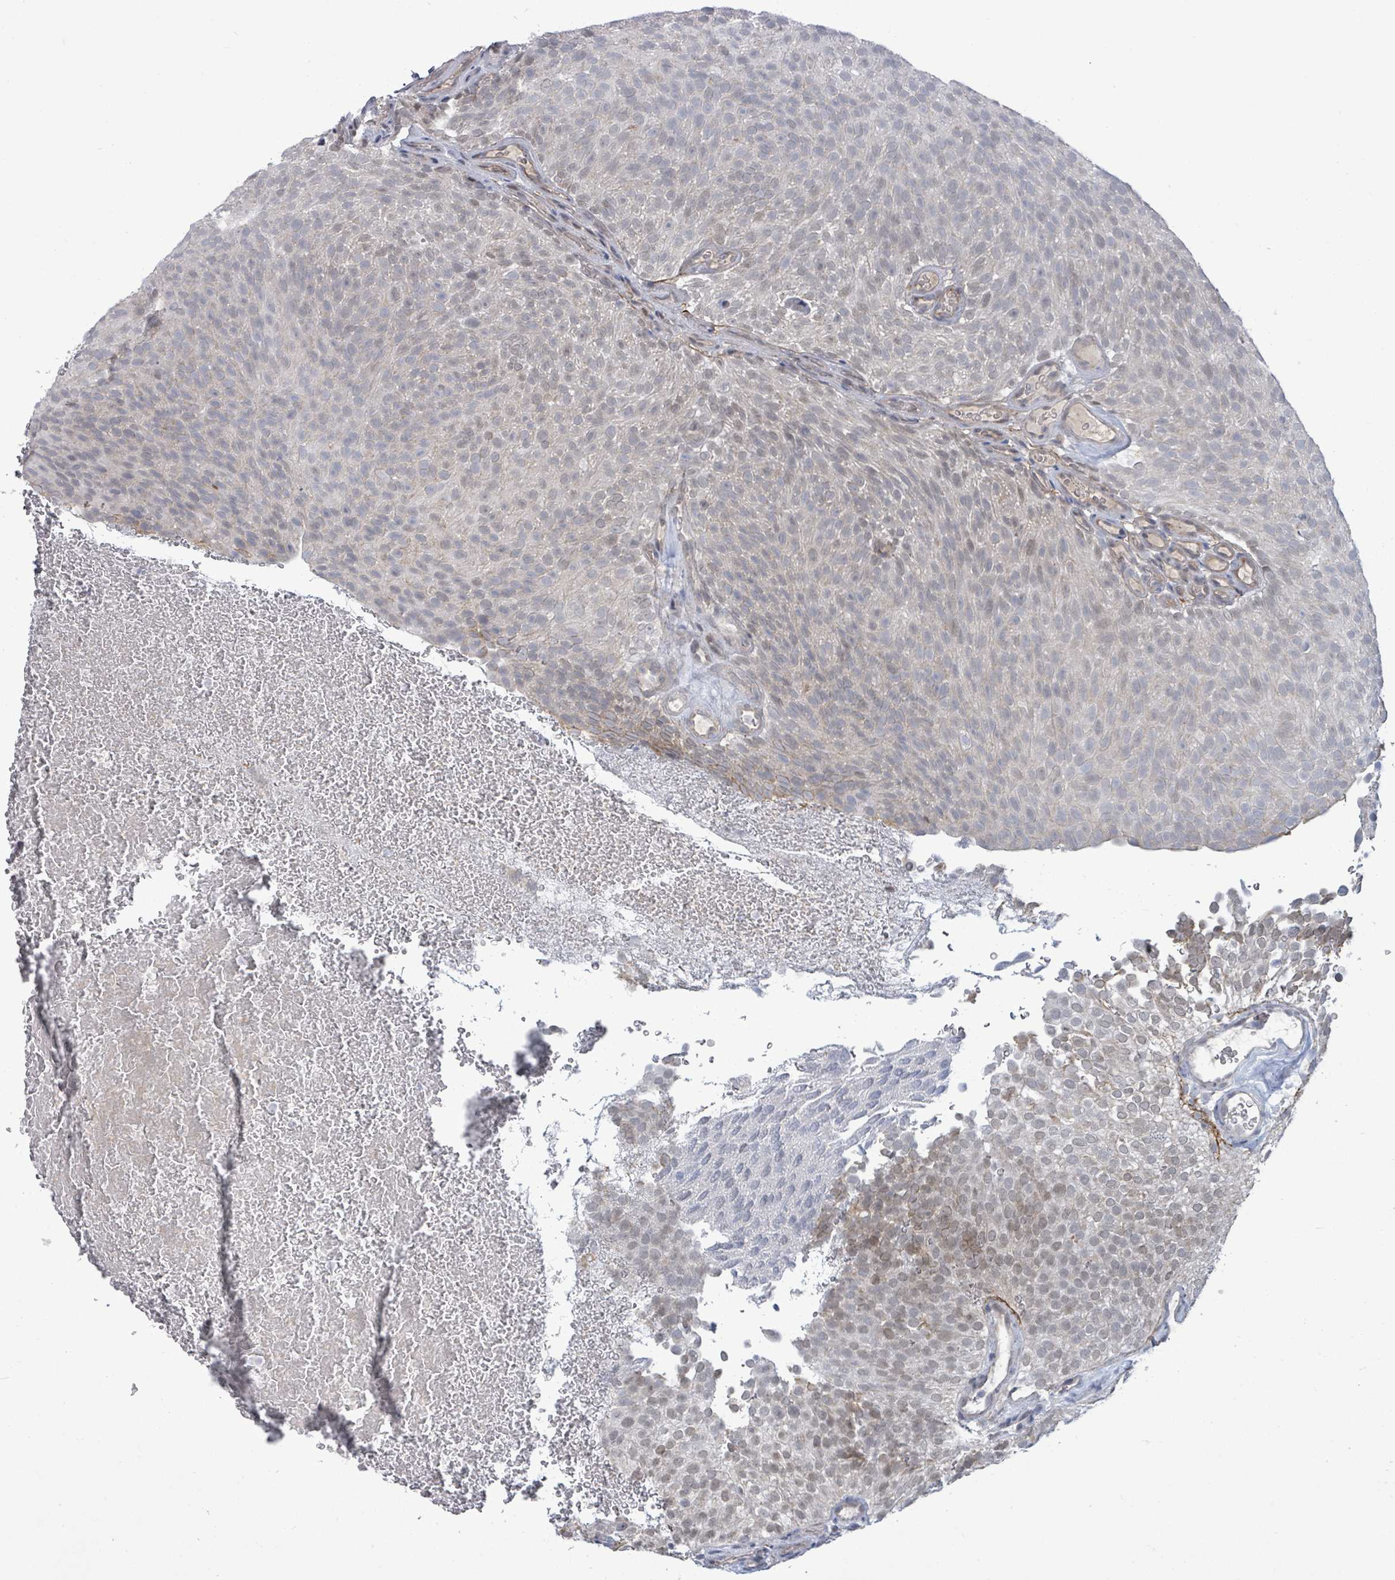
{"staining": {"intensity": "weak", "quantity": "<25%", "location": "cytoplasmic/membranous,nuclear"}, "tissue": "urothelial cancer", "cell_type": "Tumor cells", "image_type": "cancer", "snomed": [{"axis": "morphology", "description": "Urothelial carcinoma, Low grade"}, {"axis": "topography", "description": "Urinary bladder"}], "caption": "Immunohistochemistry histopathology image of human urothelial carcinoma (low-grade) stained for a protein (brown), which exhibits no staining in tumor cells. (Immunohistochemistry, brightfield microscopy, high magnification).", "gene": "ZFPM1", "patient": {"sex": "male", "age": 78}}